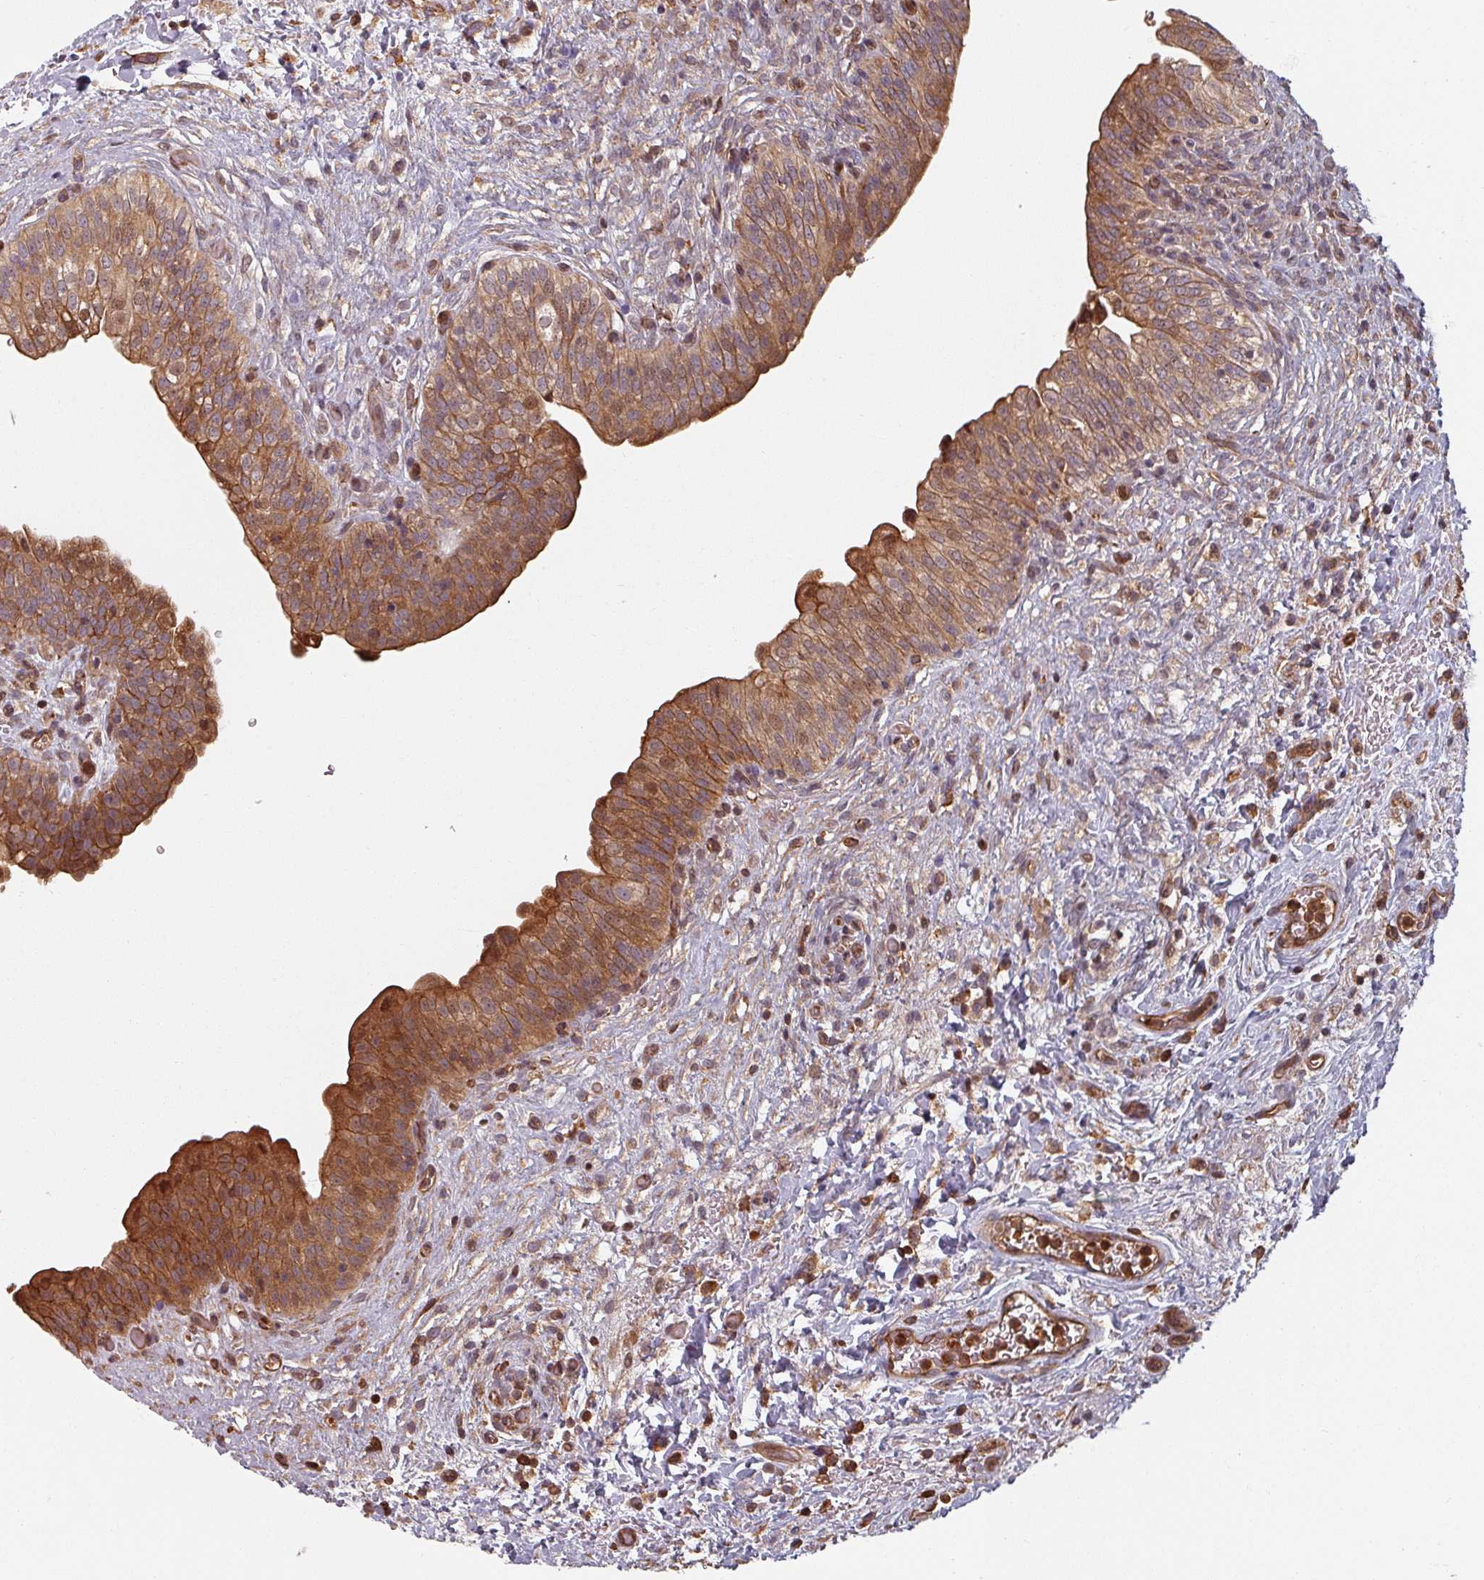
{"staining": {"intensity": "moderate", "quantity": ">75%", "location": "cytoplasmic/membranous,nuclear"}, "tissue": "urinary bladder", "cell_type": "Urothelial cells", "image_type": "normal", "snomed": [{"axis": "morphology", "description": "Normal tissue, NOS"}, {"axis": "topography", "description": "Urinary bladder"}], "caption": "IHC of benign human urinary bladder exhibits medium levels of moderate cytoplasmic/membranous,nuclear expression in about >75% of urothelial cells. (Stains: DAB in brown, nuclei in blue, Microscopy: brightfield microscopy at high magnification).", "gene": "EID1", "patient": {"sex": "male", "age": 69}}